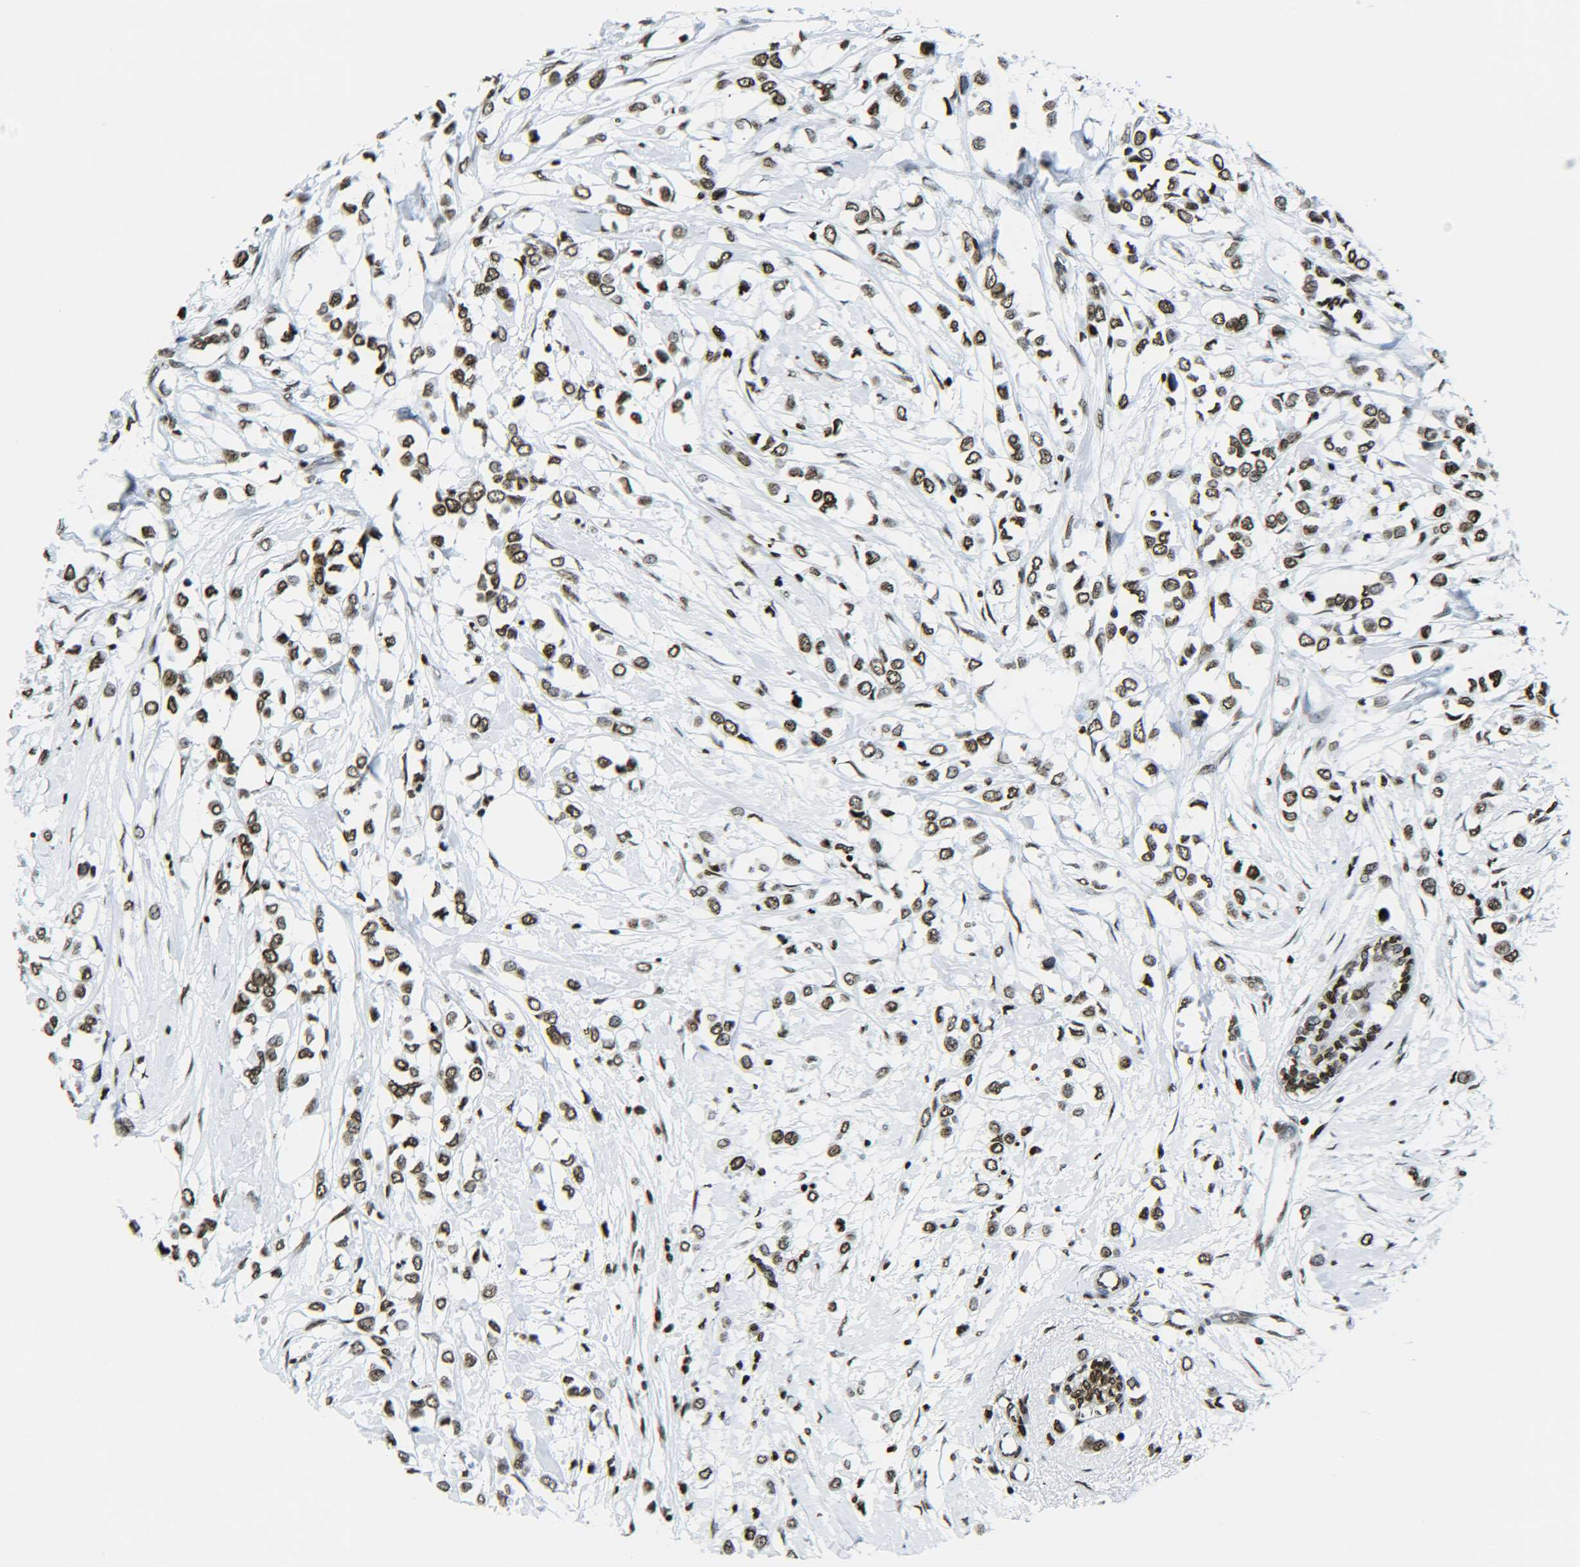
{"staining": {"intensity": "moderate", "quantity": ">75%", "location": "nuclear"}, "tissue": "breast cancer", "cell_type": "Tumor cells", "image_type": "cancer", "snomed": [{"axis": "morphology", "description": "Lobular carcinoma"}, {"axis": "topography", "description": "Breast"}], "caption": "Protein staining of breast lobular carcinoma tissue displays moderate nuclear expression in about >75% of tumor cells.", "gene": "H2AX", "patient": {"sex": "female", "age": 51}}